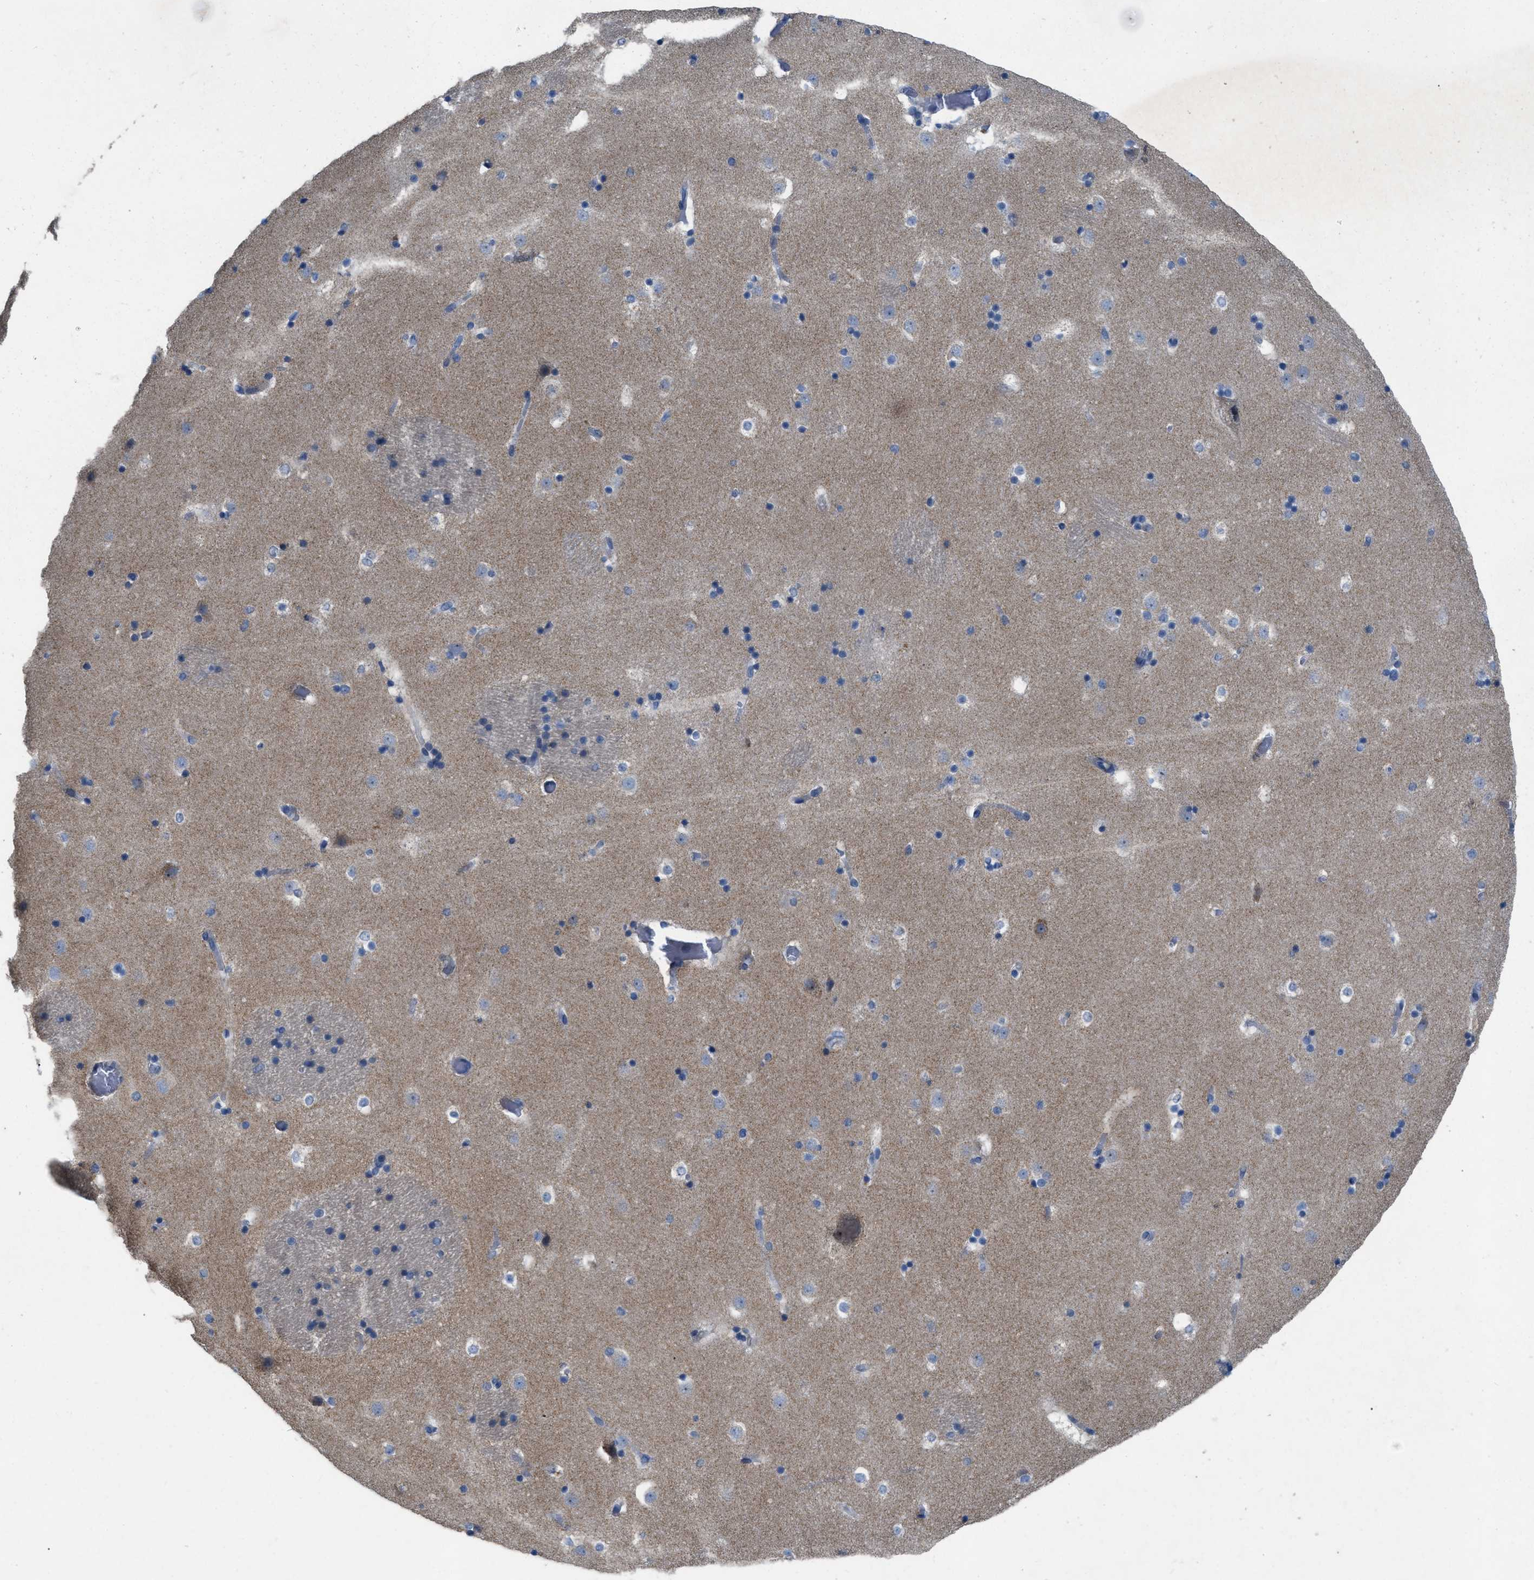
{"staining": {"intensity": "negative", "quantity": "none", "location": "none"}, "tissue": "caudate", "cell_type": "Glial cells", "image_type": "normal", "snomed": [{"axis": "morphology", "description": "Normal tissue, NOS"}, {"axis": "topography", "description": "Lateral ventricle wall"}], "caption": "Normal caudate was stained to show a protein in brown. There is no significant staining in glial cells. (DAB (3,3'-diaminobenzidine) immunohistochemistry (IHC), high magnification).", "gene": "PLPPR5", "patient": {"sex": "male", "age": 45}}